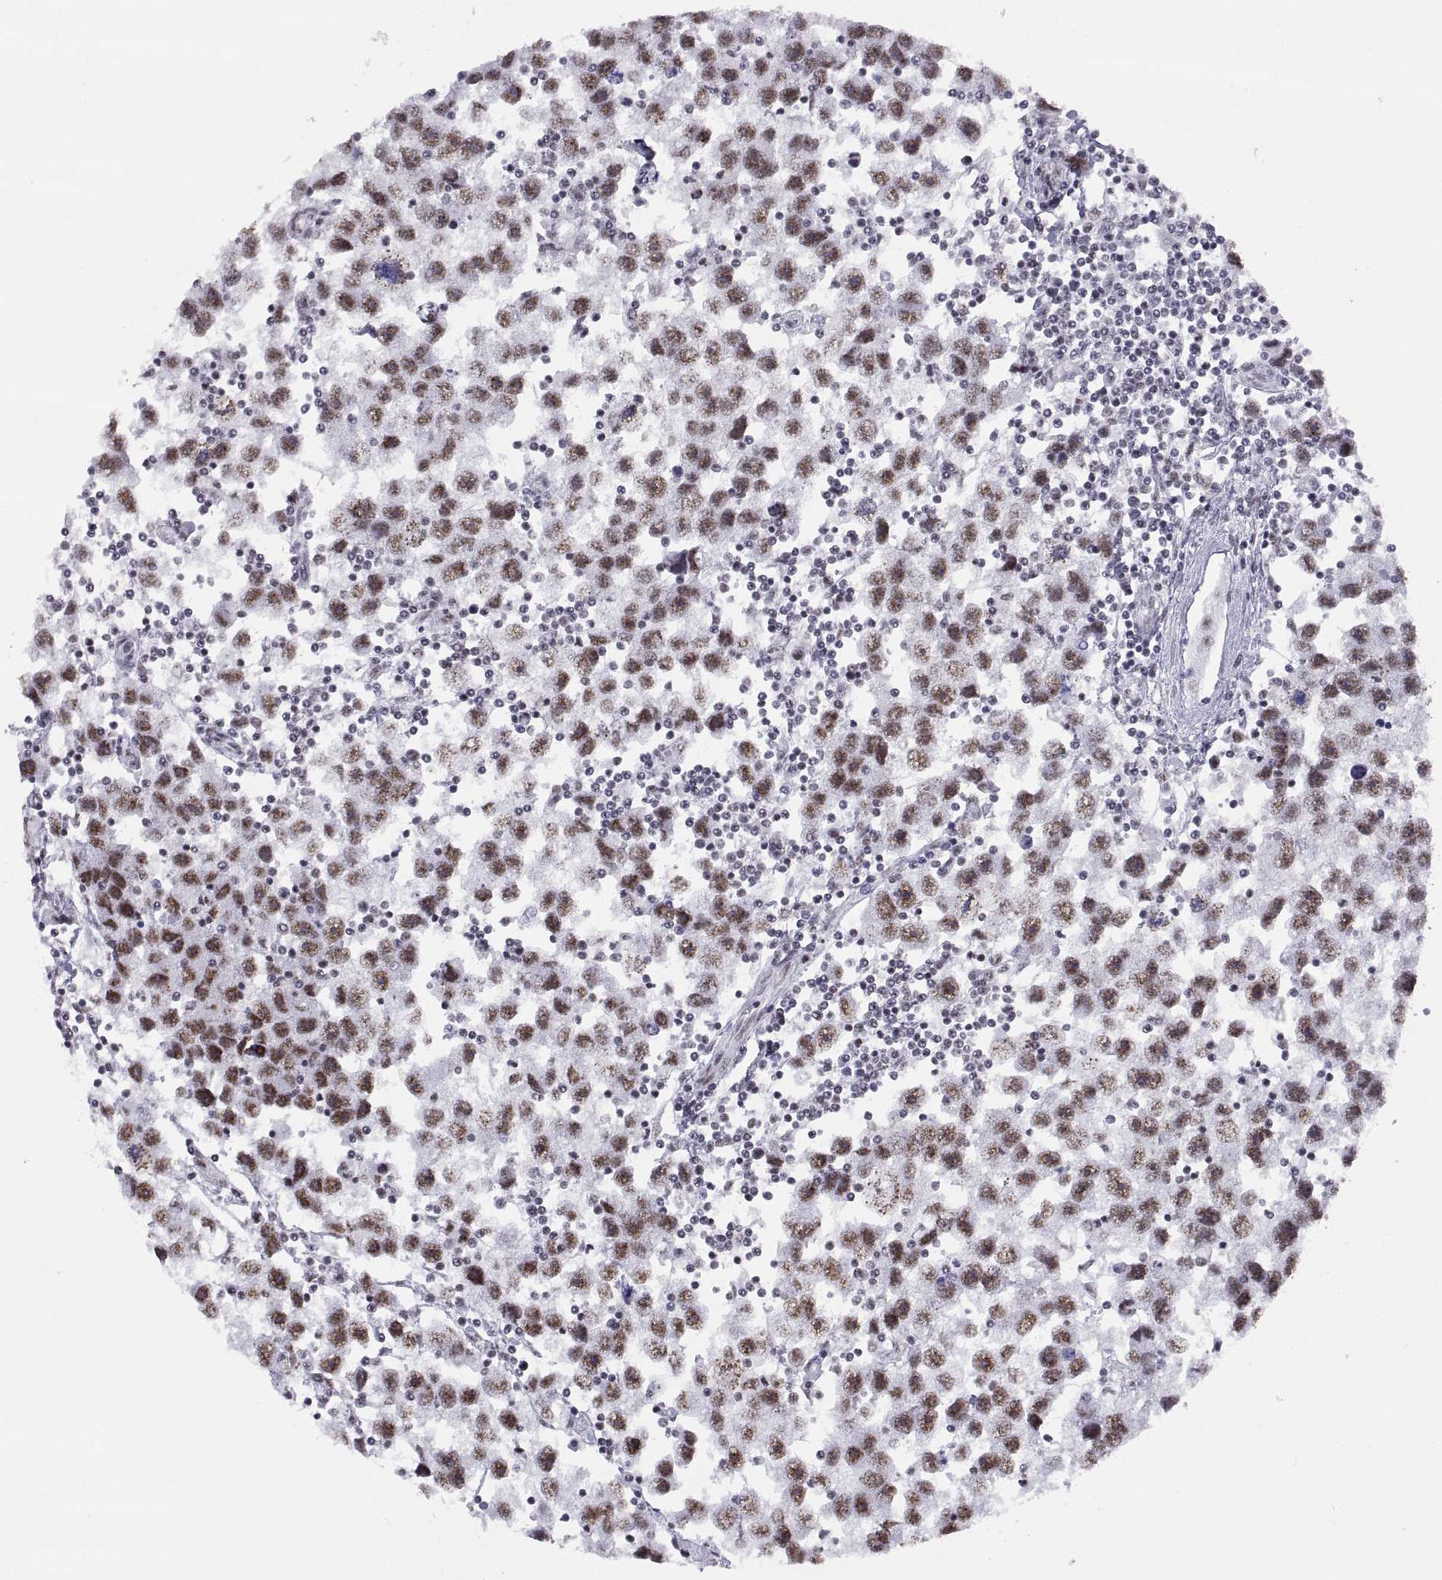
{"staining": {"intensity": "strong", "quantity": ">75%", "location": "nuclear"}, "tissue": "testis cancer", "cell_type": "Tumor cells", "image_type": "cancer", "snomed": [{"axis": "morphology", "description": "Seminoma, NOS"}, {"axis": "topography", "description": "Testis"}], "caption": "IHC staining of seminoma (testis), which exhibits high levels of strong nuclear staining in approximately >75% of tumor cells indicating strong nuclear protein staining. The staining was performed using DAB (brown) for protein detection and nuclei were counterstained in hematoxylin (blue).", "gene": "NEUROD6", "patient": {"sex": "male", "age": 30}}